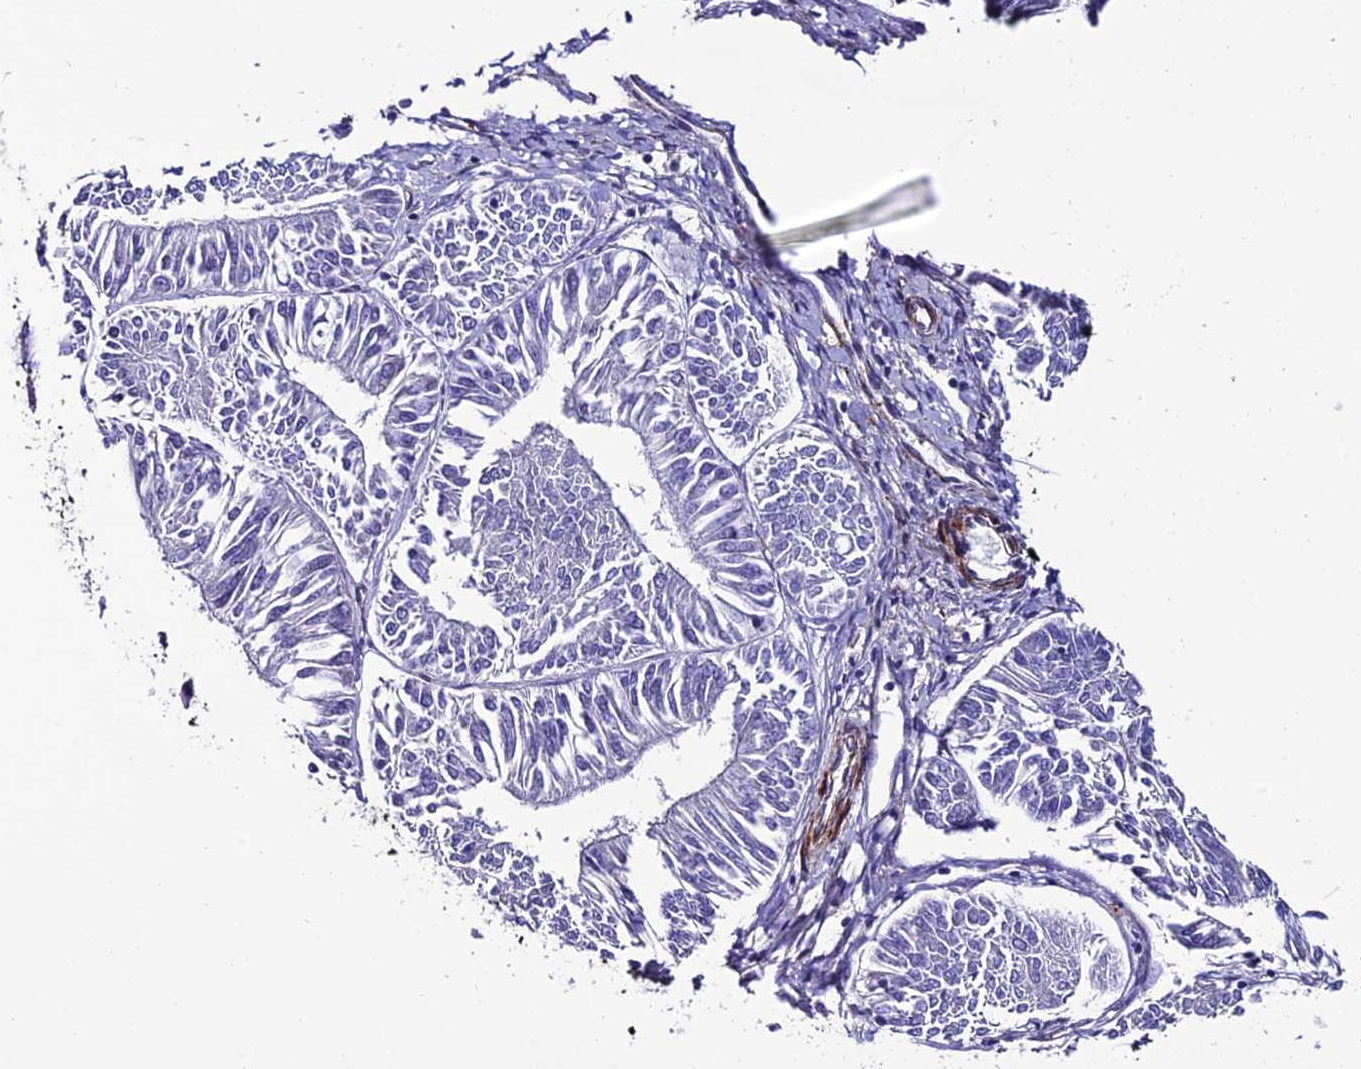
{"staining": {"intensity": "negative", "quantity": "none", "location": "none"}, "tissue": "endometrial cancer", "cell_type": "Tumor cells", "image_type": "cancer", "snomed": [{"axis": "morphology", "description": "Adenocarcinoma, NOS"}, {"axis": "topography", "description": "Endometrium"}], "caption": "Tumor cells are negative for brown protein staining in endometrial cancer (adenocarcinoma). Brightfield microscopy of IHC stained with DAB (brown) and hematoxylin (blue), captured at high magnification.", "gene": "REX1BD", "patient": {"sex": "female", "age": 58}}